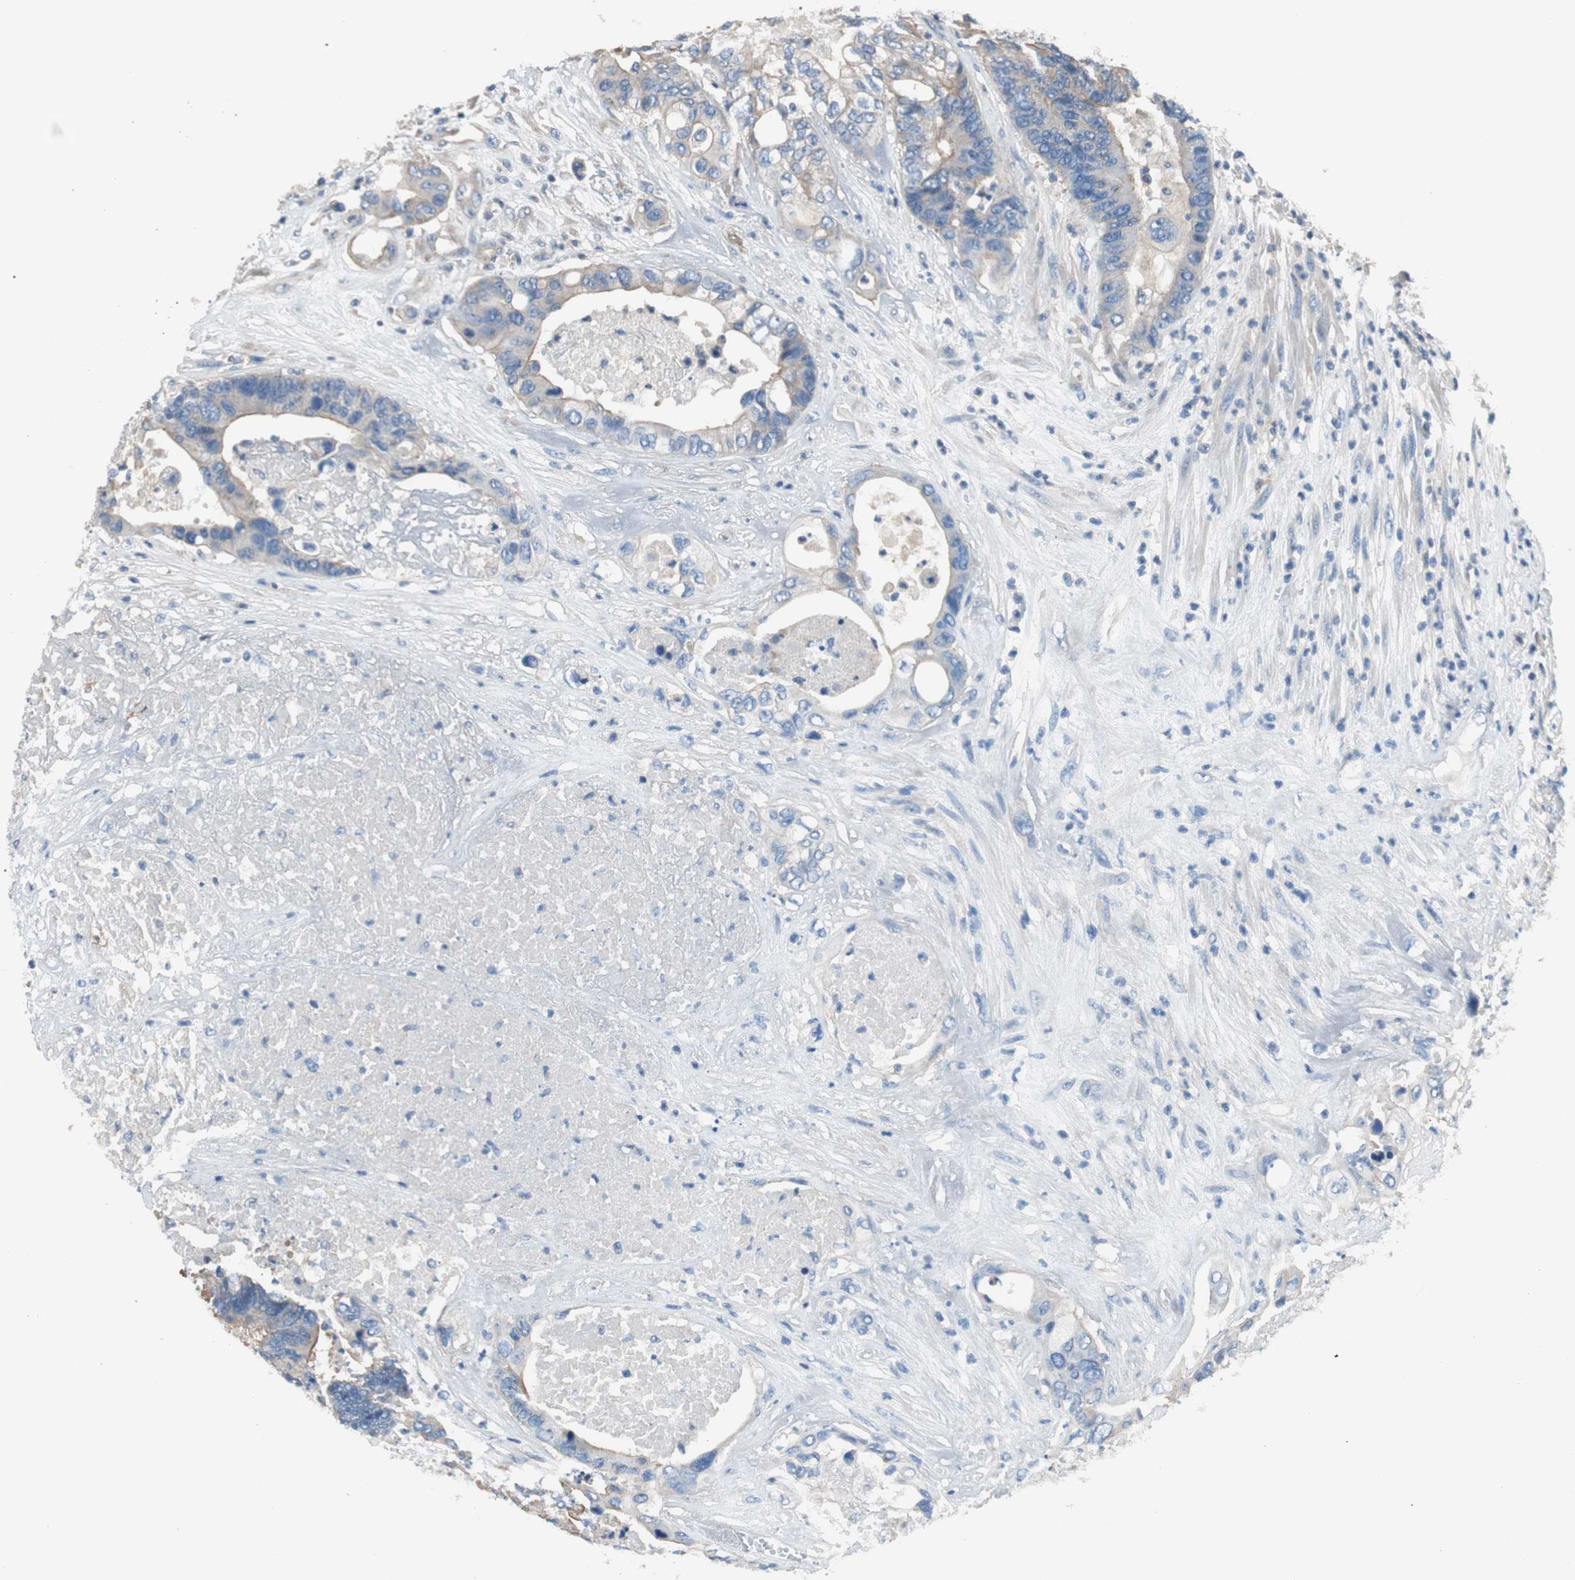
{"staining": {"intensity": "weak", "quantity": ">75%", "location": "cytoplasmic/membranous"}, "tissue": "colorectal cancer", "cell_type": "Tumor cells", "image_type": "cancer", "snomed": [{"axis": "morphology", "description": "Adenocarcinoma, NOS"}, {"axis": "topography", "description": "Rectum"}], "caption": "IHC image of human colorectal cancer stained for a protein (brown), which shows low levels of weak cytoplasmic/membranous positivity in approximately >75% of tumor cells.", "gene": "CALML3", "patient": {"sex": "male", "age": 55}}